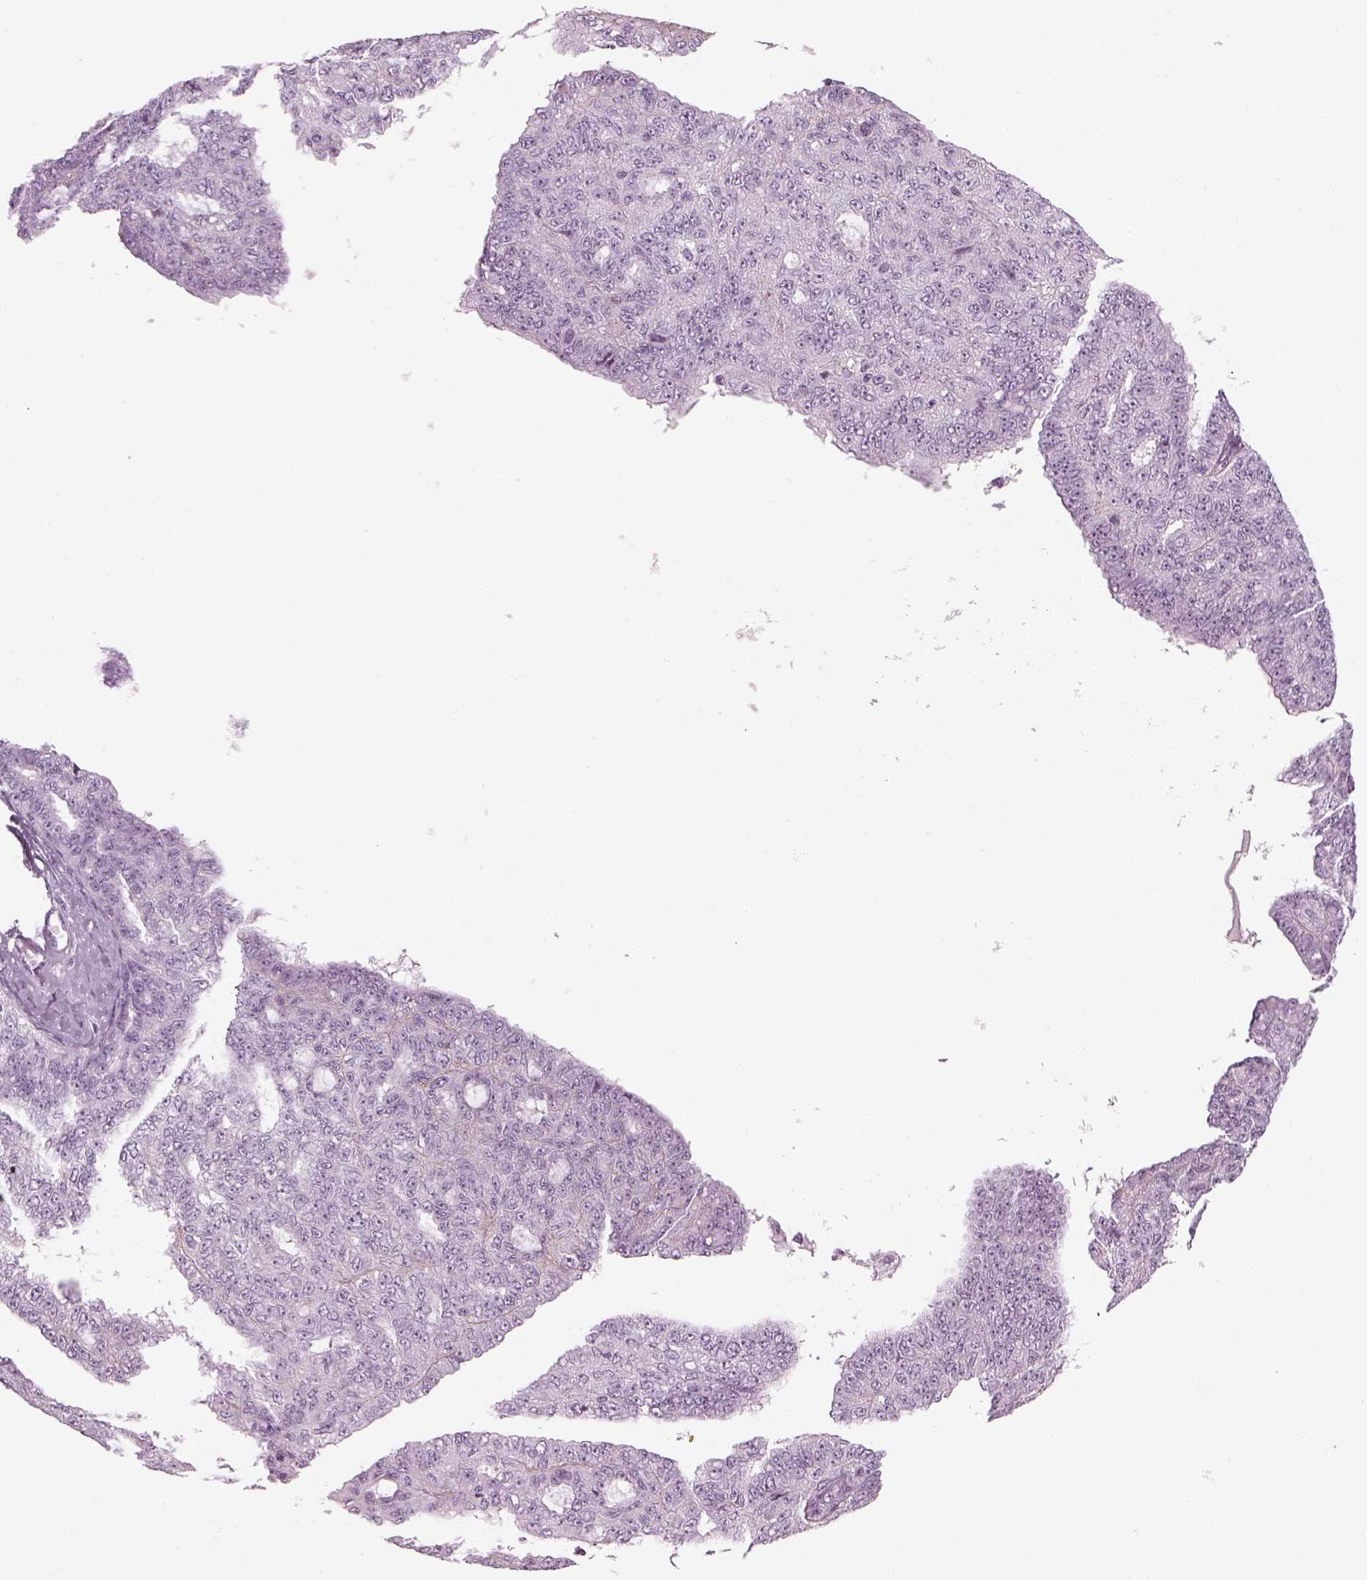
{"staining": {"intensity": "negative", "quantity": "none", "location": "none"}, "tissue": "ovarian cancer", "cell_type": "Tumor cells", "image_type": "cancer", "snomed": [{"axis": "morphology", "description": "Cystadenocarcinoma, serous, NOS"}, {"axis": "topography", "description": "Ovary"}], "caption": "This is a photomicrograph of immunohistochemistry staining of ovarian cancer, which shows no positivity in tumor cells. The staining was performed using DAB to visualize the protein expression in brown, while the nuclei were stained in blue with hematoxylin (Magnification: 20x).", "gene": "SAG", "patient": {"sex": "female", "age": 71}}